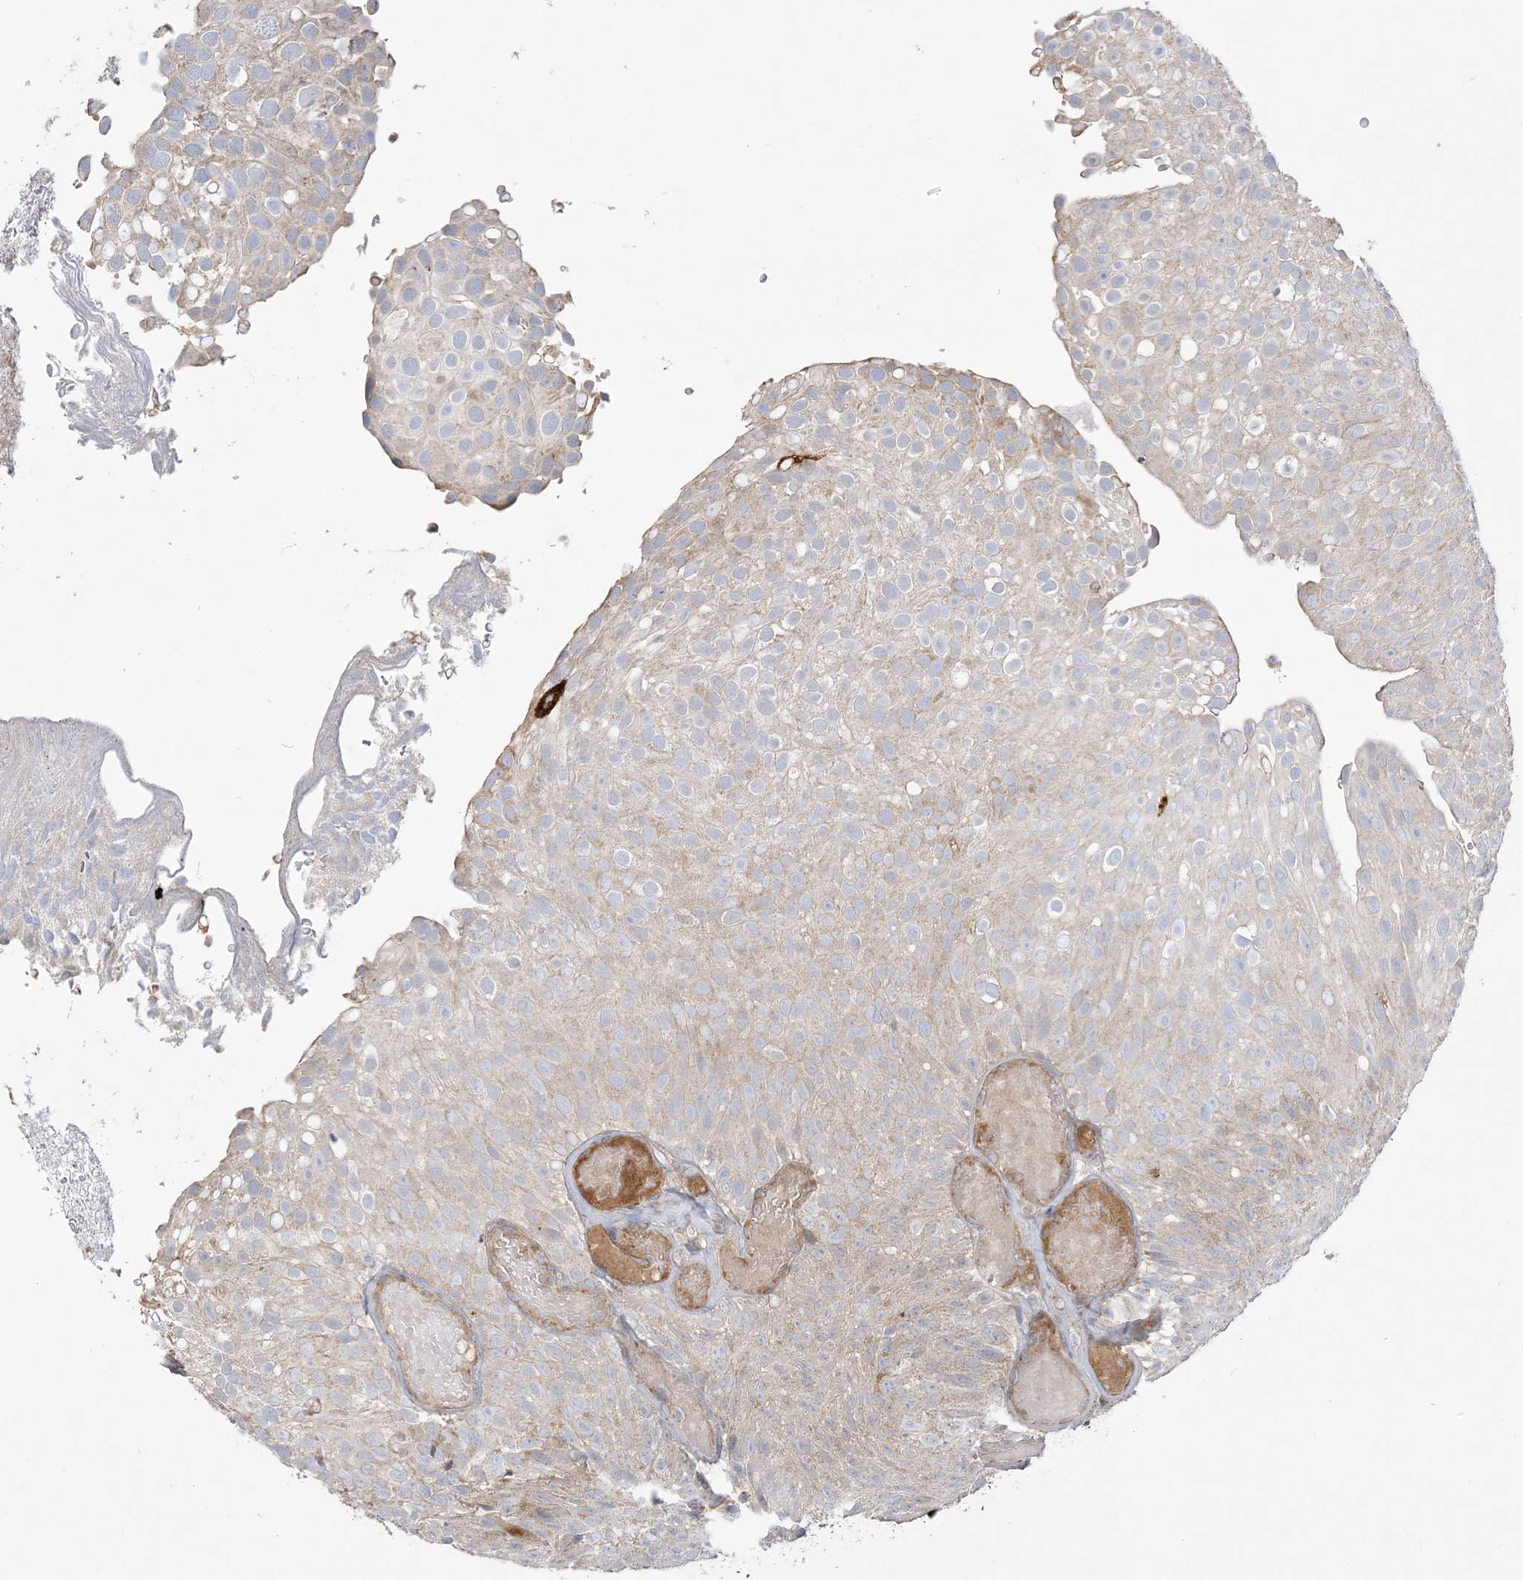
{"staining": {"intensity": "weak", "quantity": "<25%", "location": "cytoplasmic/membranous"}, "tissue": "urothelial cancer", "cell_type": "Tumor cells", "image_type": "cancer", "snomed": [{"axis": "morphology", "description": "Urothelial carcinoma, Low grade"}, {"axis": "topography", "description": "Urinary bladder"}], "caption": "This is an immunohistochemistry (IHC) image of urothelial carcinoma (low-grade). There is no staining in tumor cells.", "gene": "SCLT1", "patient": {"sex": "male", "age": 78}}